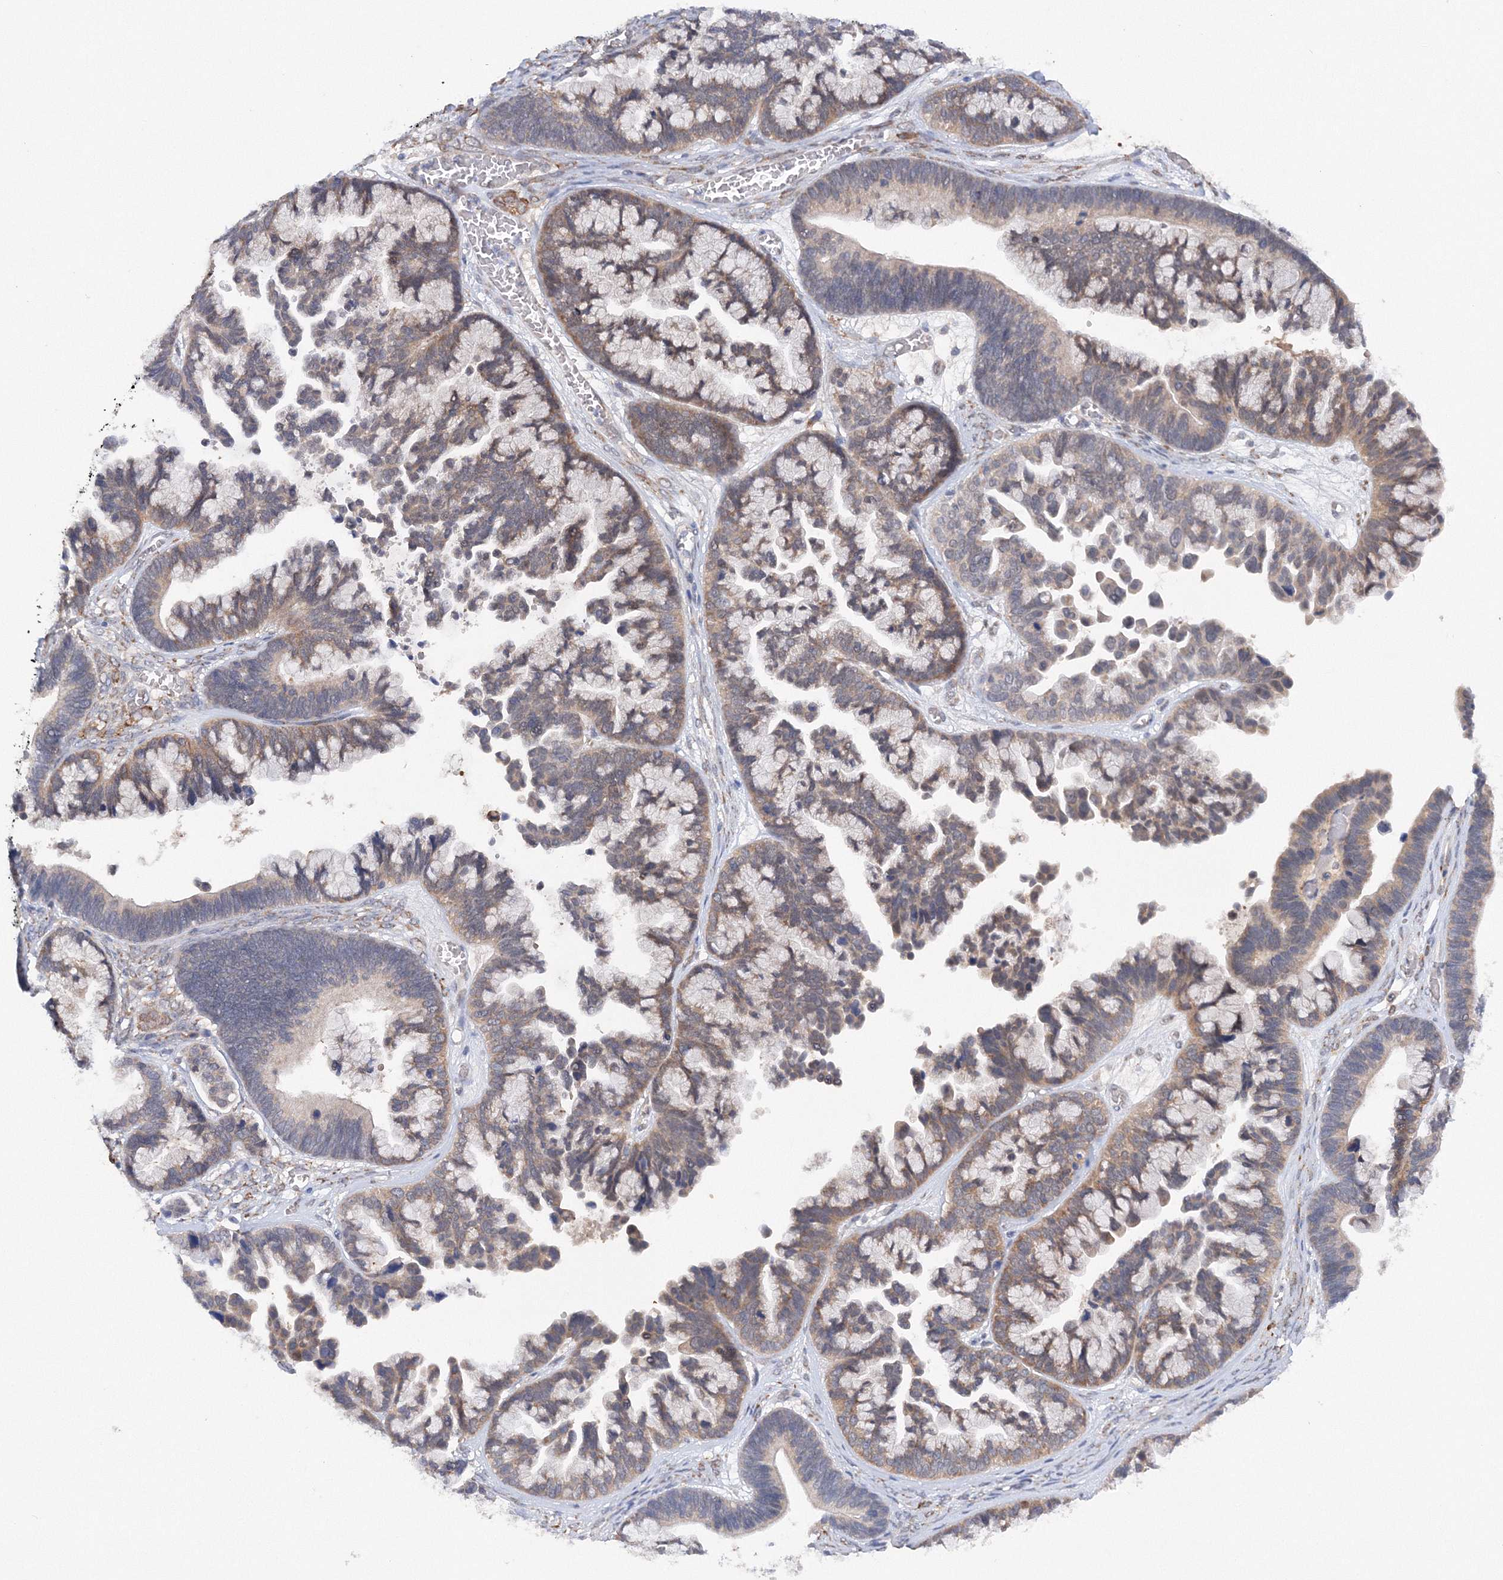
{"staining": {"intensity": "weak", "quantity": ">75%", "location": "cytoplasmic/membranous"}, "tissue": "ovarian cancer", "cell_type": "Tumor cells", "image_type": "cancer", "snomed": [{"axis": "morphology", "description": "Cystadenocarcinoma, serous, NOS"}, {"axis": "topography", "description": "Ovary"}], "caption": "Protein staining of ovarian cancer (serous cystadenocarcinoma) tissue demonstrates weak cytoplasmic/membranous expression in about >75% of tumor cells.", "gene": "DIS3L2", "patient": {"sex": "female", "age": 56}}